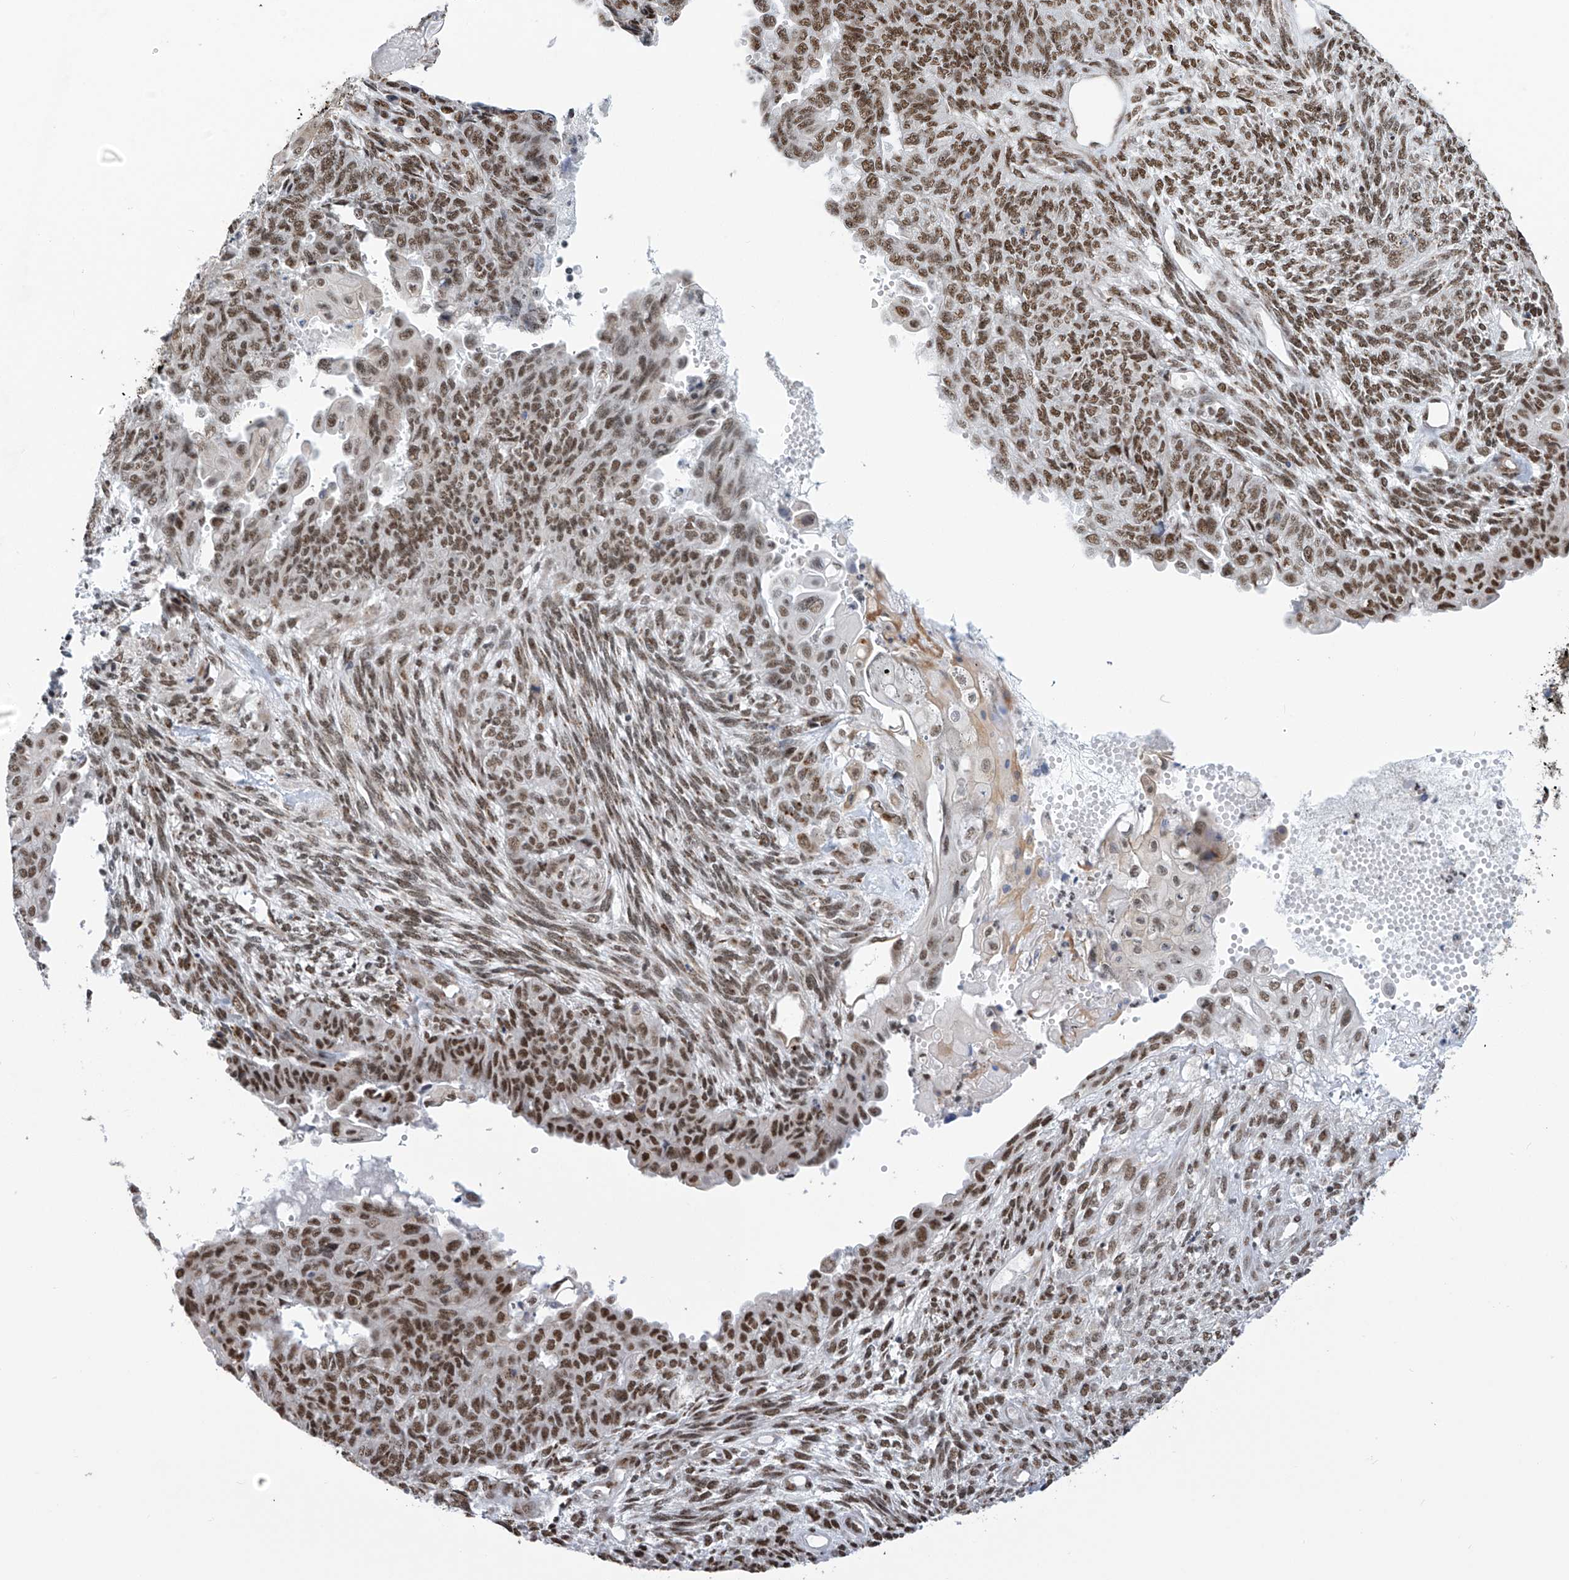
{"staining": {"intensity": "strong", "quantity": ">75%", "location": "nuclear"}, "tissue": "endometrial cancer", "cell_type": "Tumor cells", "image_type": "cancer", "snomed": [{"axis": "morphology", "description": "Adenocarcinoma, NOS"}, {"axis": "topography", "description": "Endometrium"}], "caption": "This is an image of immunohistochemistry staining of endometrial adenocarcinoma, which shows strong staining in the nuclear of tumor cells.", "gene": "APLF", "patient": {"sex": "female", "age": 32}}